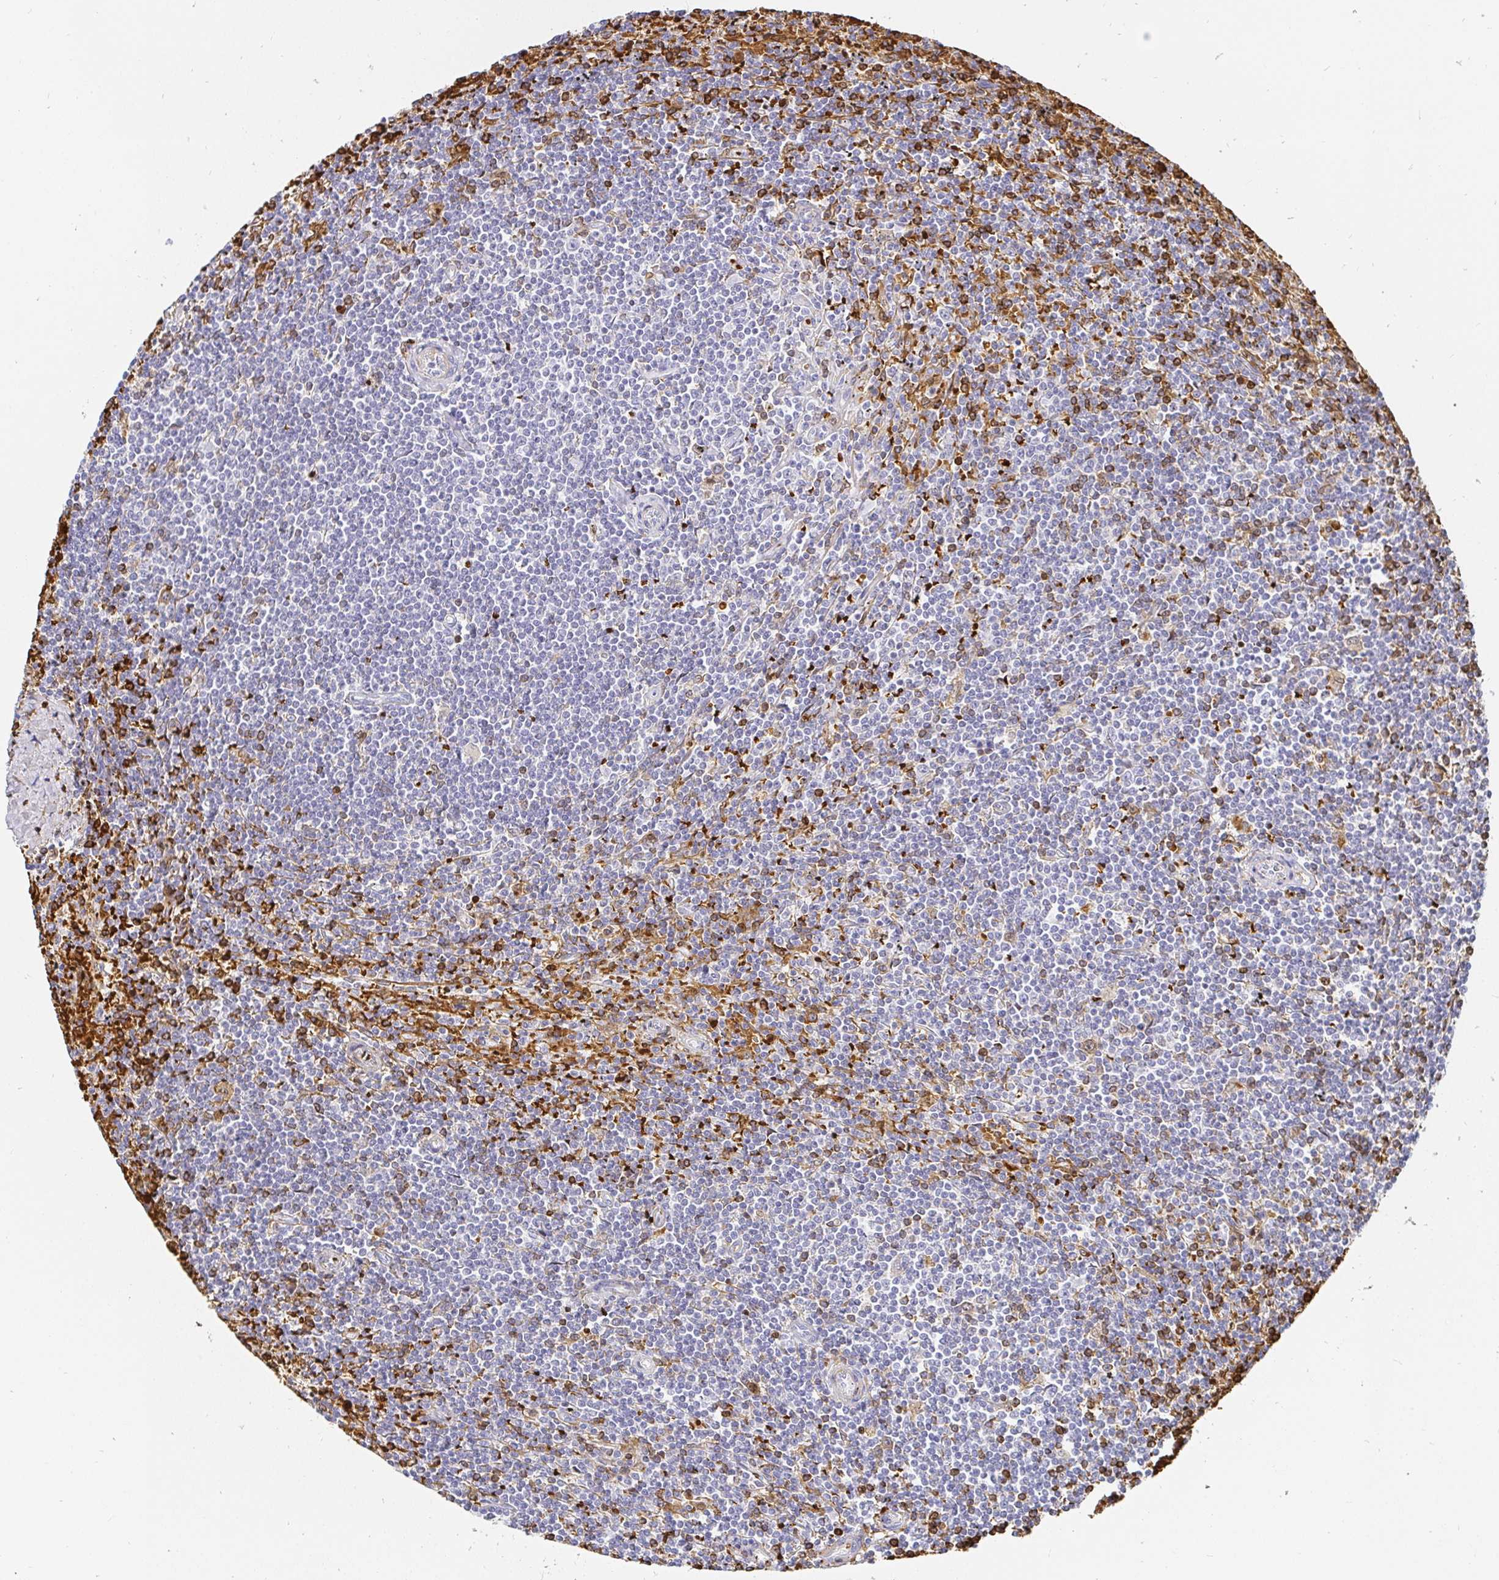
{"staining": {"intensity": "negative", "quantity": "none", "location": "none"}, "tissue": "lymphoma", "cell_type": "Tumor cells", "image_type": "cancer", "snomed": [{"axis": "morphology", "description": "Malignant lymphoma, non-Hodgkin's type, Low grade"}, {"axis": "topography", "description": "Spleen"}], "caption": "IHC histopathology image of malignant lymphoma, non-Hodgkin's type (low-grade) stained for a protein (brown), which displays no expression in tumor cells. (Brightfield microscopy of DAB IHC at high magnification).", "gene": "FGF21", "patient": {"sex": "male", "age": 76}}